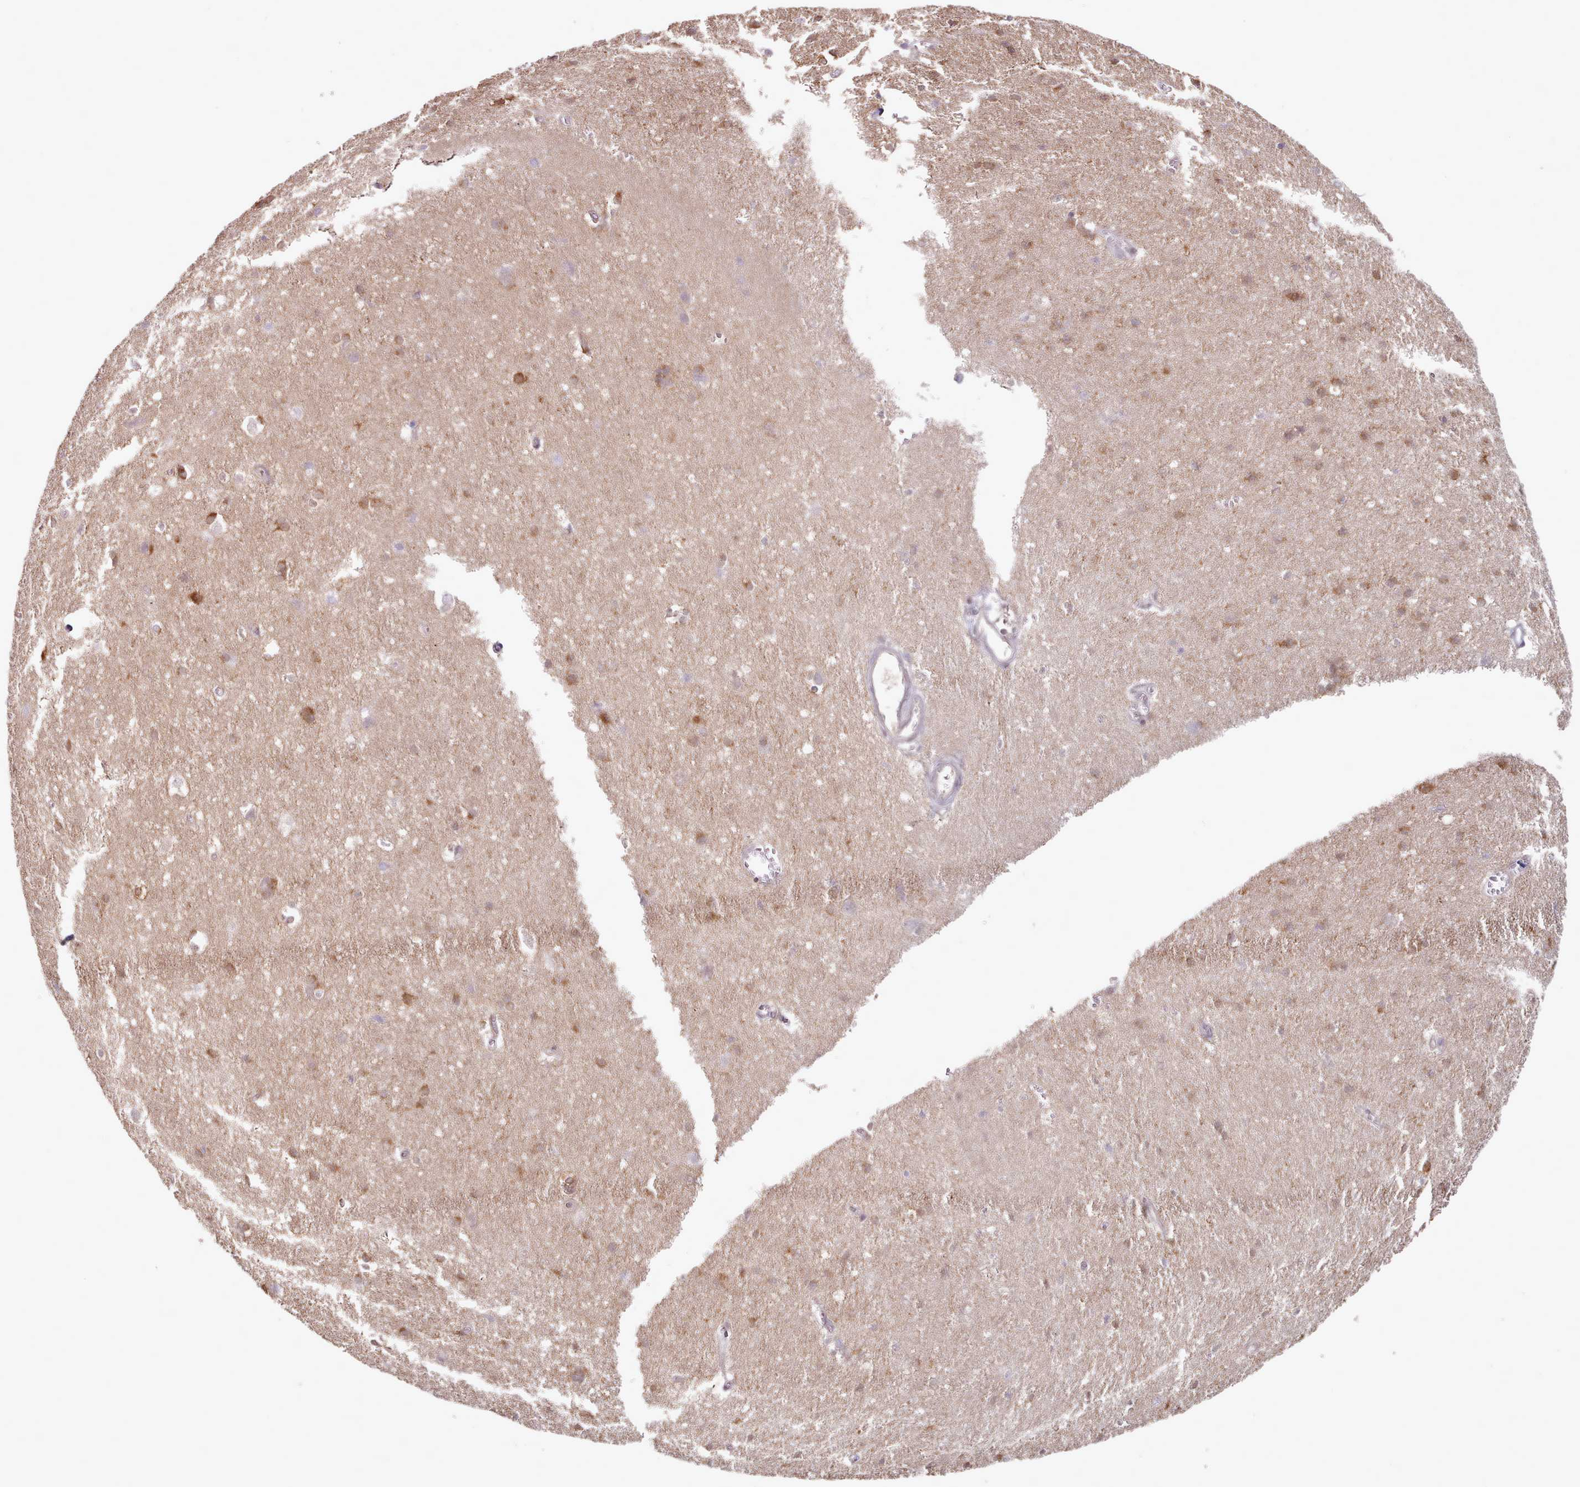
{"staining": {"intensity": "weak", "quantity": "<25%", "location": "cytoplasmic/membranous"}, "tissue": "cerebral cortex", "cell_type": "Endothelial cells", "image_type": "normal", "snomed": [{"axis": "morphology", "description": "Normal tissue, NOS"}, {"axis": "topography", "description": "Cerebral cortex"}], "caption": "The histopathology image demonstrates no significant positivity in endothelial cells of cerebral cortex.", "gene": "CES3", "patient": {"sex": "male", "age": 54}}